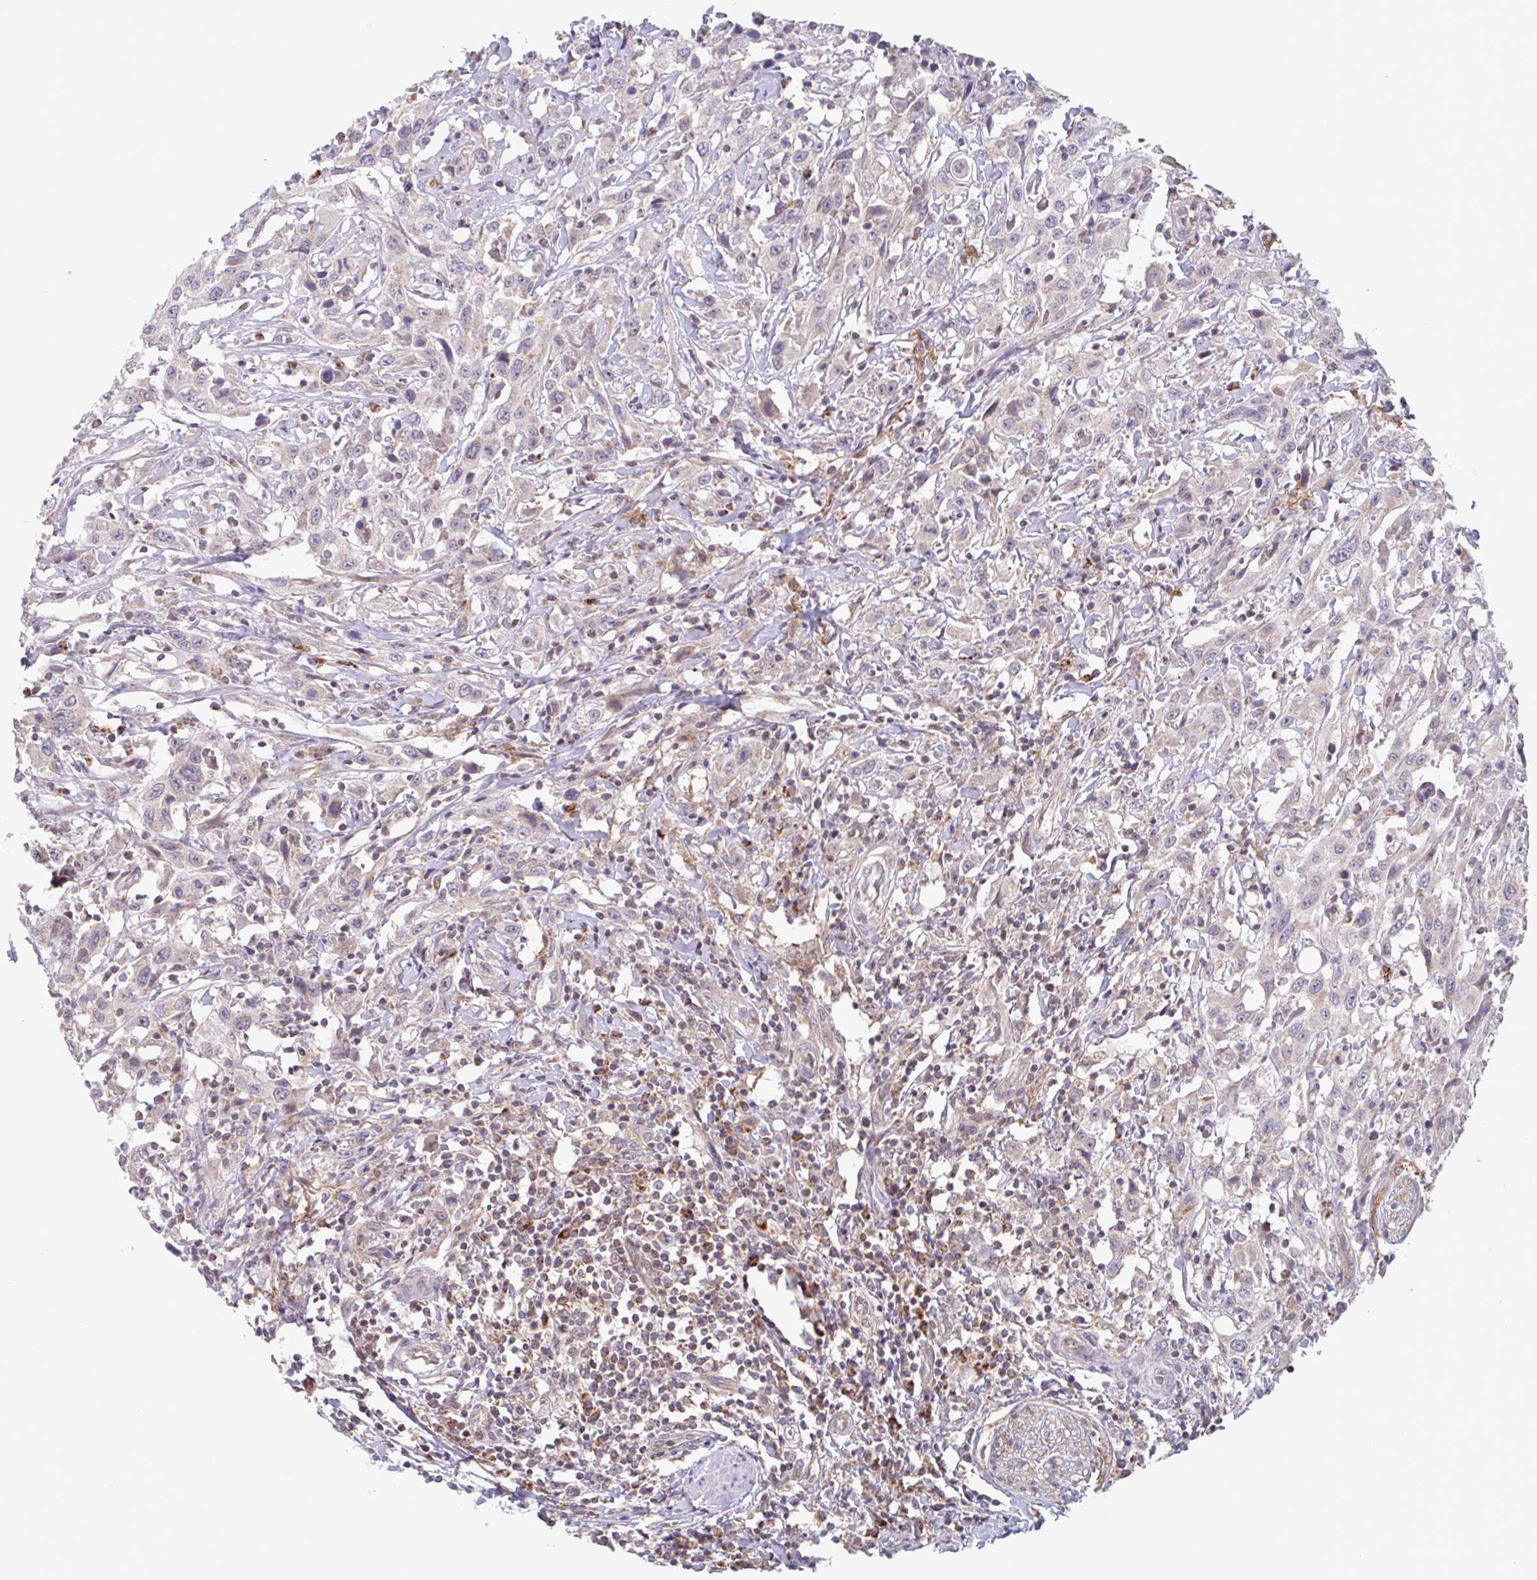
{"staining": {"intensity": "weak", "quantity": "<25%", "location": "cytoplasmic/membranous"}, "tissue": "urothelial cancer", "cell_type": "Tumor cells", "image_type": "cancer", "snomed": [{"axis": "morphology", "description": "Urothelial carcinoma, High grade"}, {"axis": "topography", "description": "Urinary bladder"}], "caption": "Micrograph shows no protein positivity in tumor cells of urothelial carcinoma (high-grade) tissue.", "gene": "SURF1", "patient": {"sex": "male", "age": 61}}